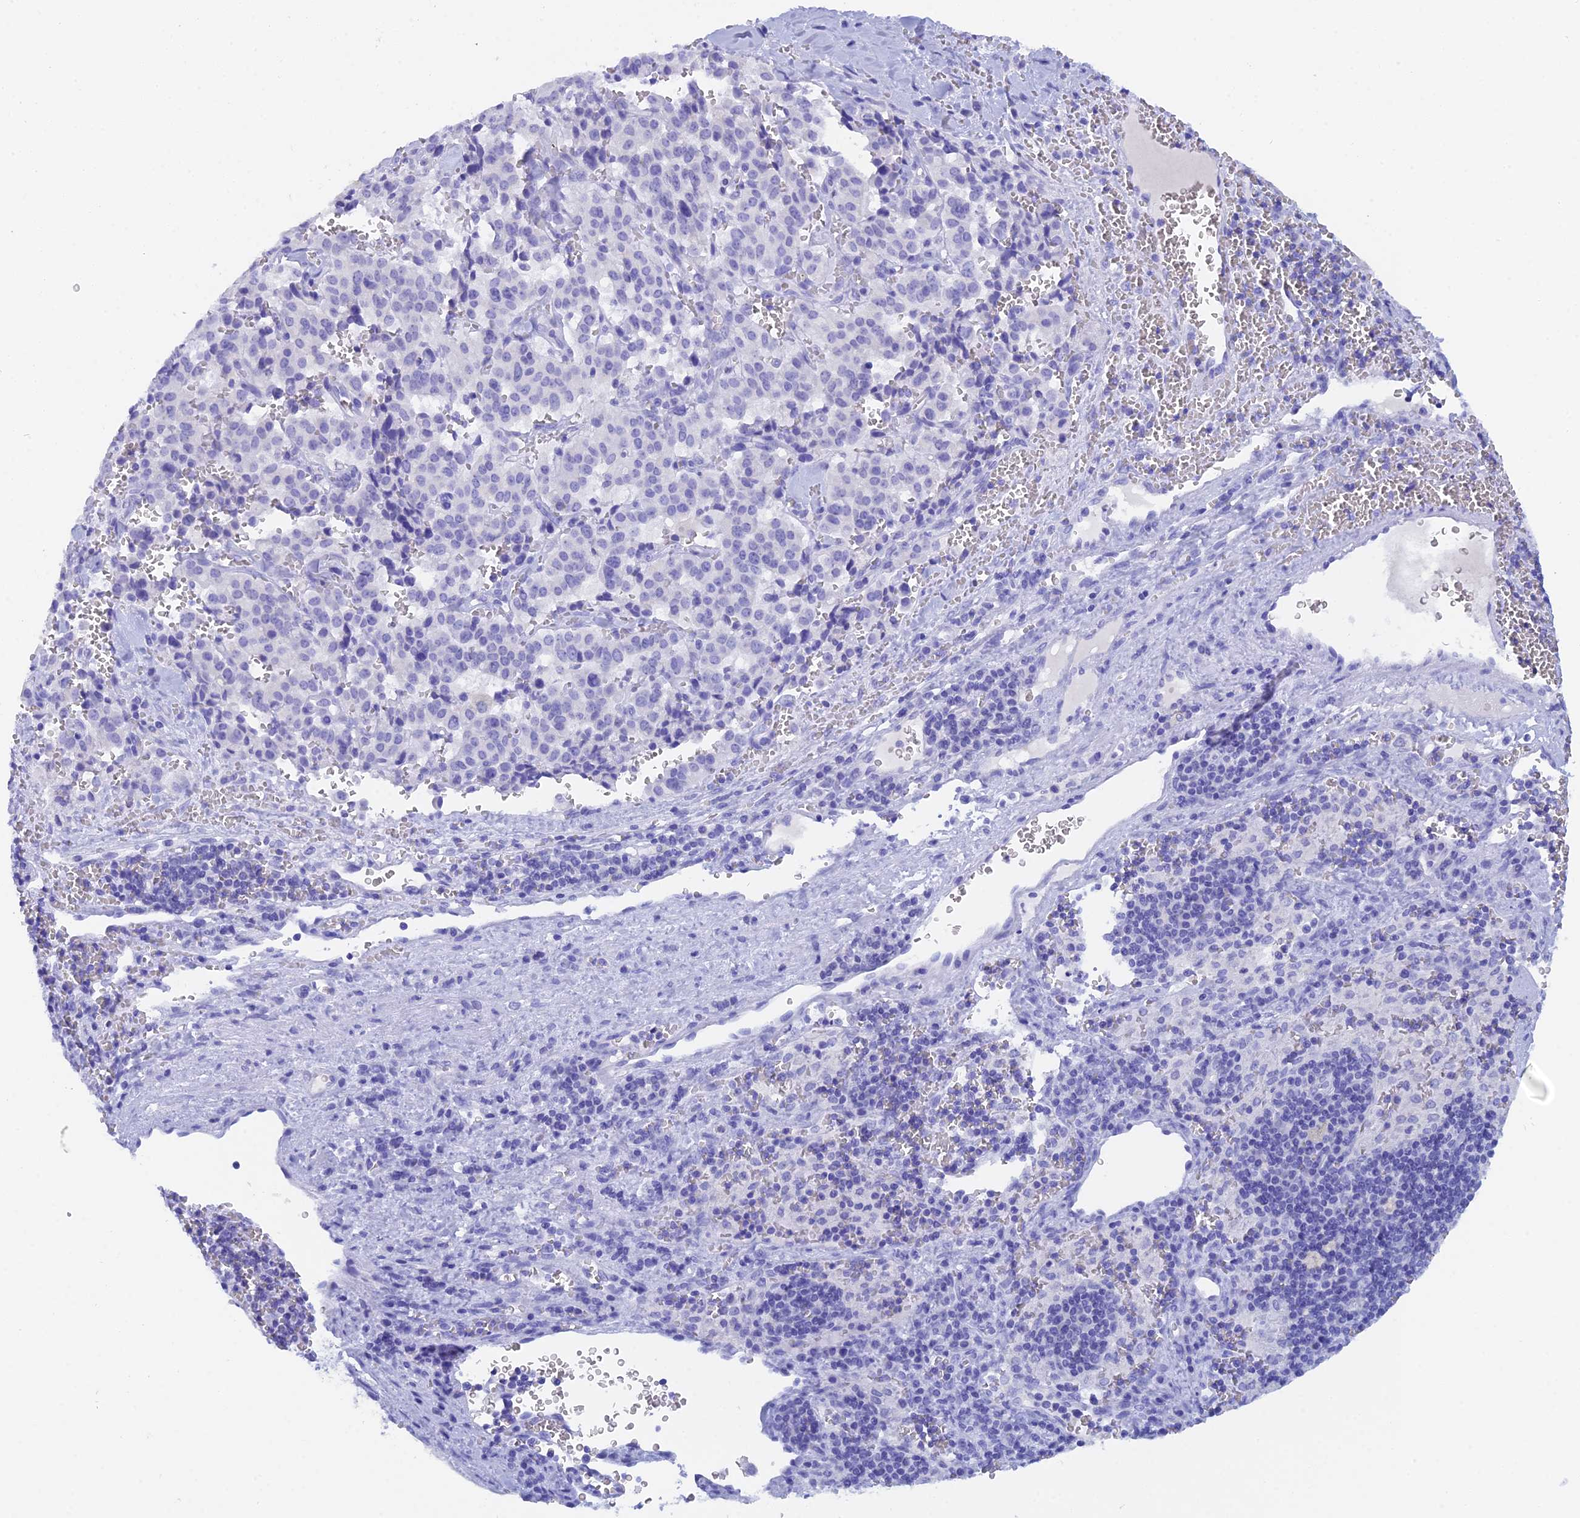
{"staining": {"intensity": "negative", "quantity": "none", "location": "none"}, "tissue": "pancreatic cancer", "cell_type": "Tumor cells", "image_type": "cancer", "snomed": [{"axis": "morphology", "description": "Adenocarcinoma, NOS"}, {"axis": "topography", "description": "Pancreas"}], "caption": "An immunohistochemistry (IHC) histopathology image of pancreatic adenocarcinoma is shown. There is no staining in tumor cells of pancreatic adenocarcinoma.", "gene": "REG1A", "patient": {"sex": "male", "age": 65}}